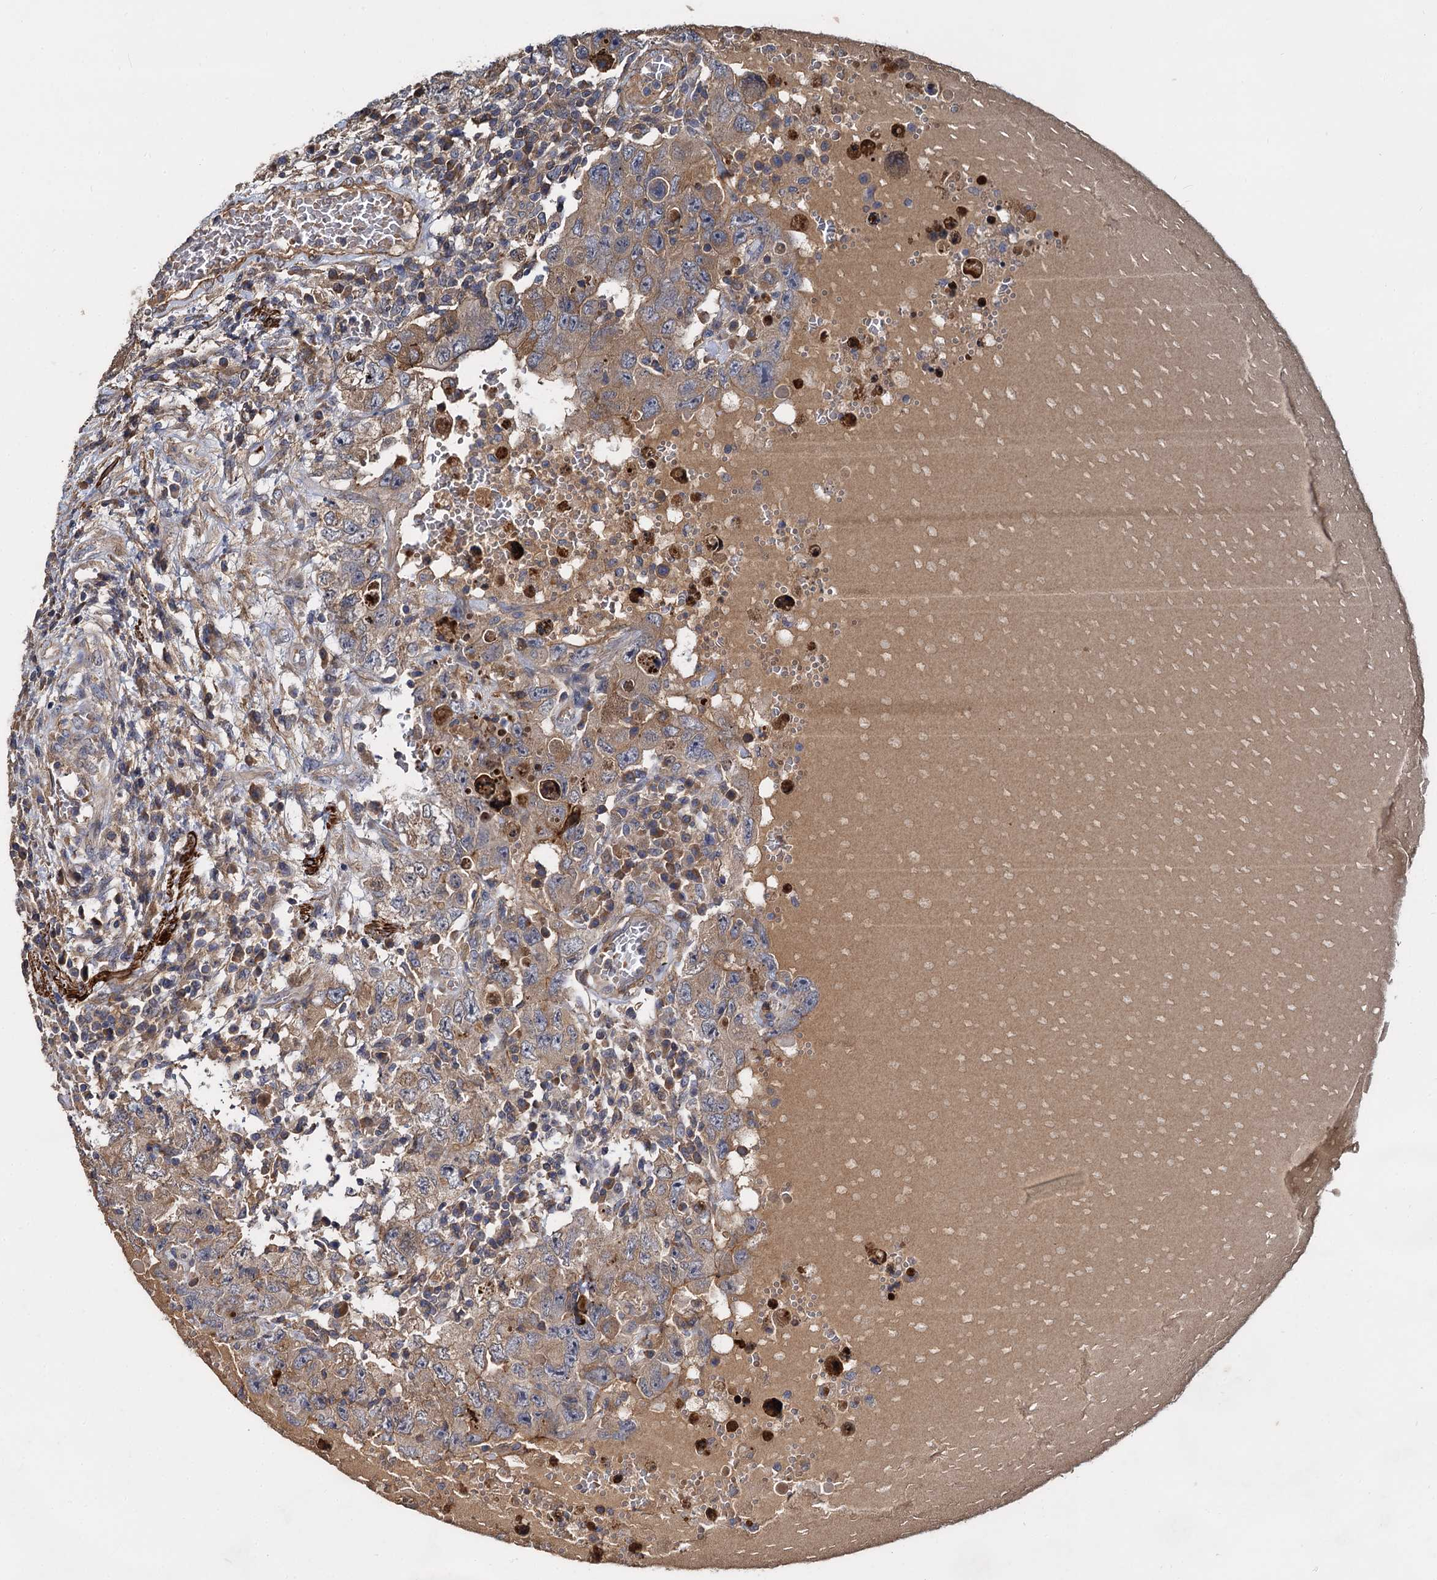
{"staining": {"intensity": "weak", "quantity": "25%-75%", "location": "cytoplasmic/membranous"}, "tissue": "testis cancer", "cell_type": "Tumor cells", "image_type": "cancer", "snomed": [{"axis": "morphology", "description": "Carcinoma, Embryonal, NOS"}, {"axis": "topography", "description": "Testis"}], "caption": "There is low levels of weak cytoplasmic/membranous staining in tumor cells of testis cancer (embryonal carcinoma), as demonstrated by immunohistochemical staining (brown color).", "gene": "ISM2", "patient": {"sex": "male", "age": 26}}